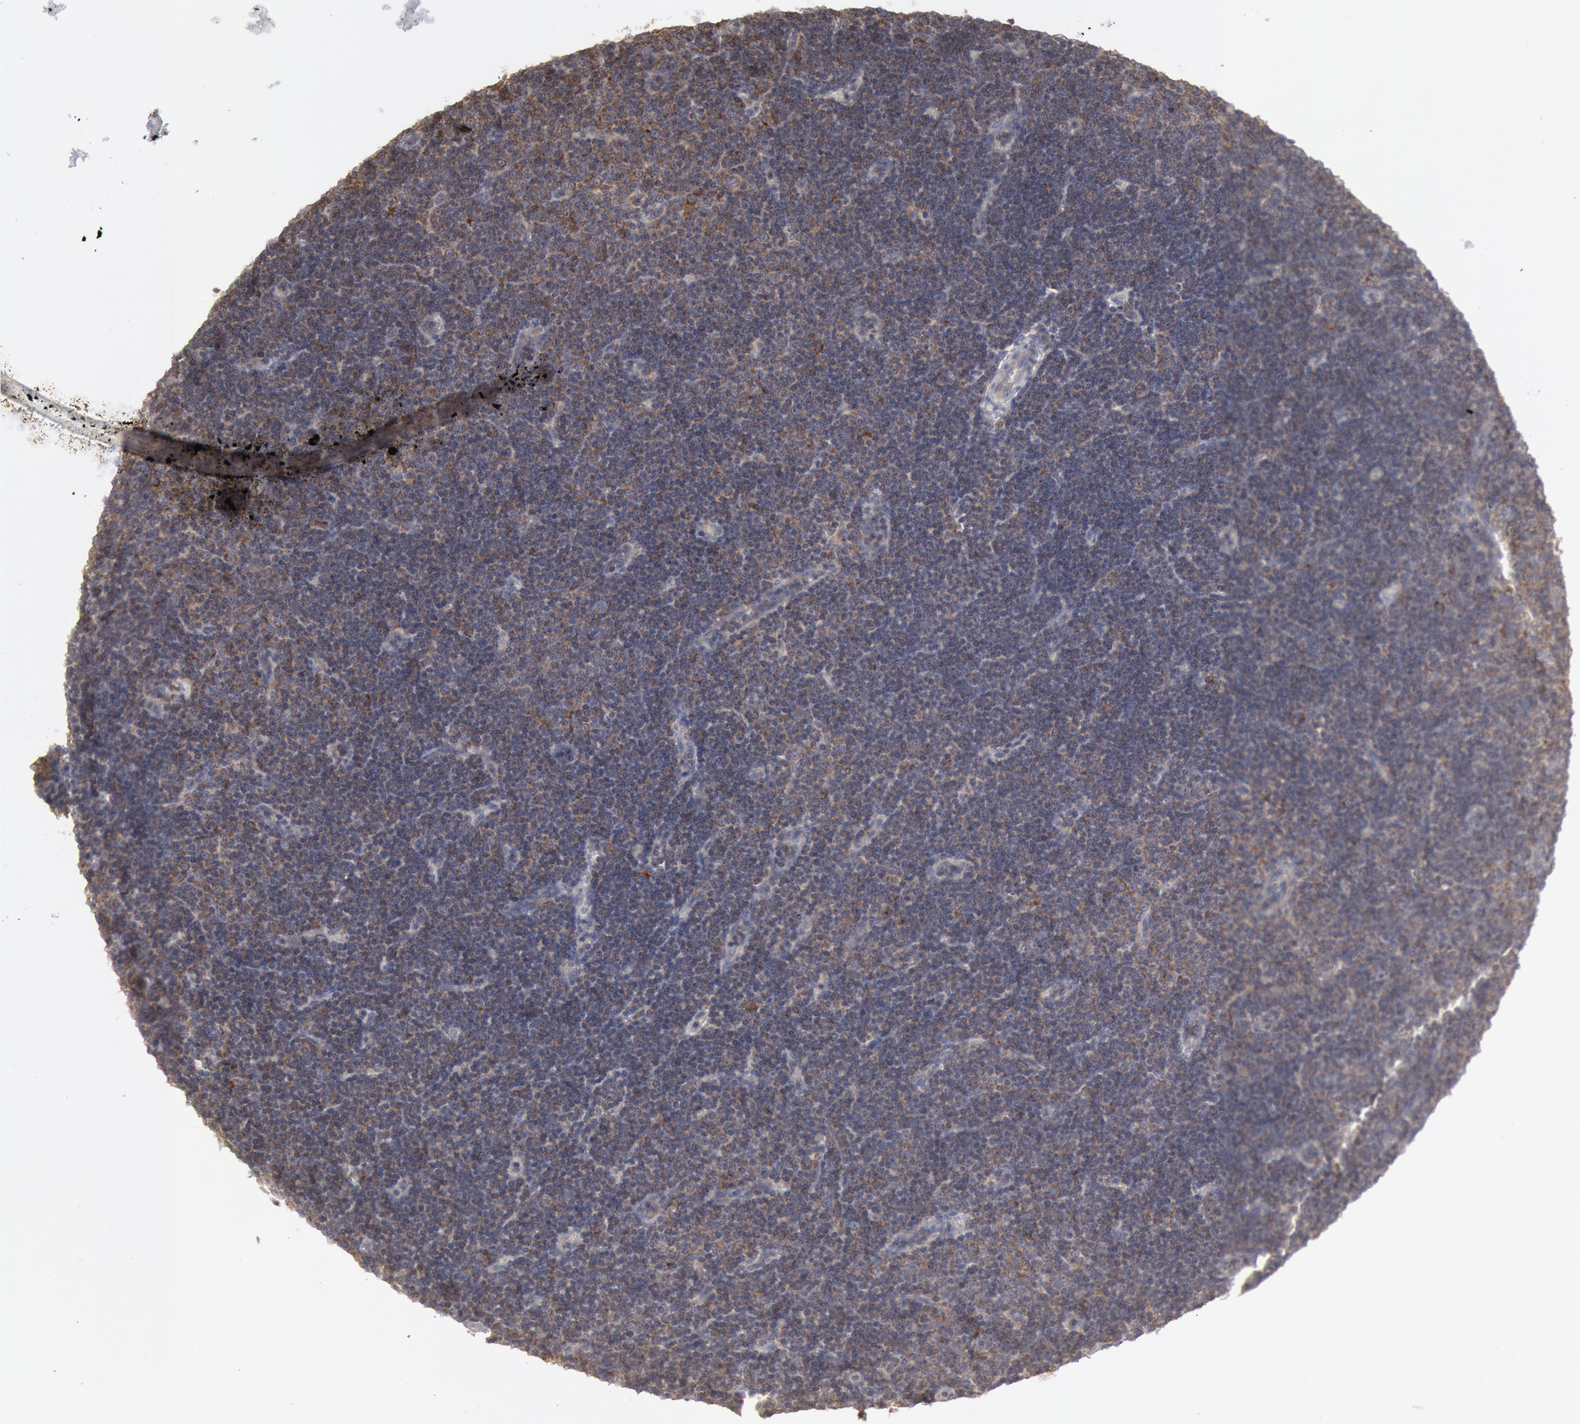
{"staining": {"intensity": "weak", "quantity": "<25%", "location": "cytoplasmic/membranous"}, "tissue": "lymphoma", "cell_type": "Tumor cells", "image_type": "cancer", "snomed": [{"axis": "morphology", "description": "Malignant lymphoma, non-Hodgkin's type, Low grade"}, {"axis": "topography", "description": "Lymph node"}], "caption": "Human lymphoma stained for a protein using immunohistochemistry (IHC) displays no positivity in tumor cells.", "gene": "OSBPL8", "patient": {"sex": "male", "age": 57}}